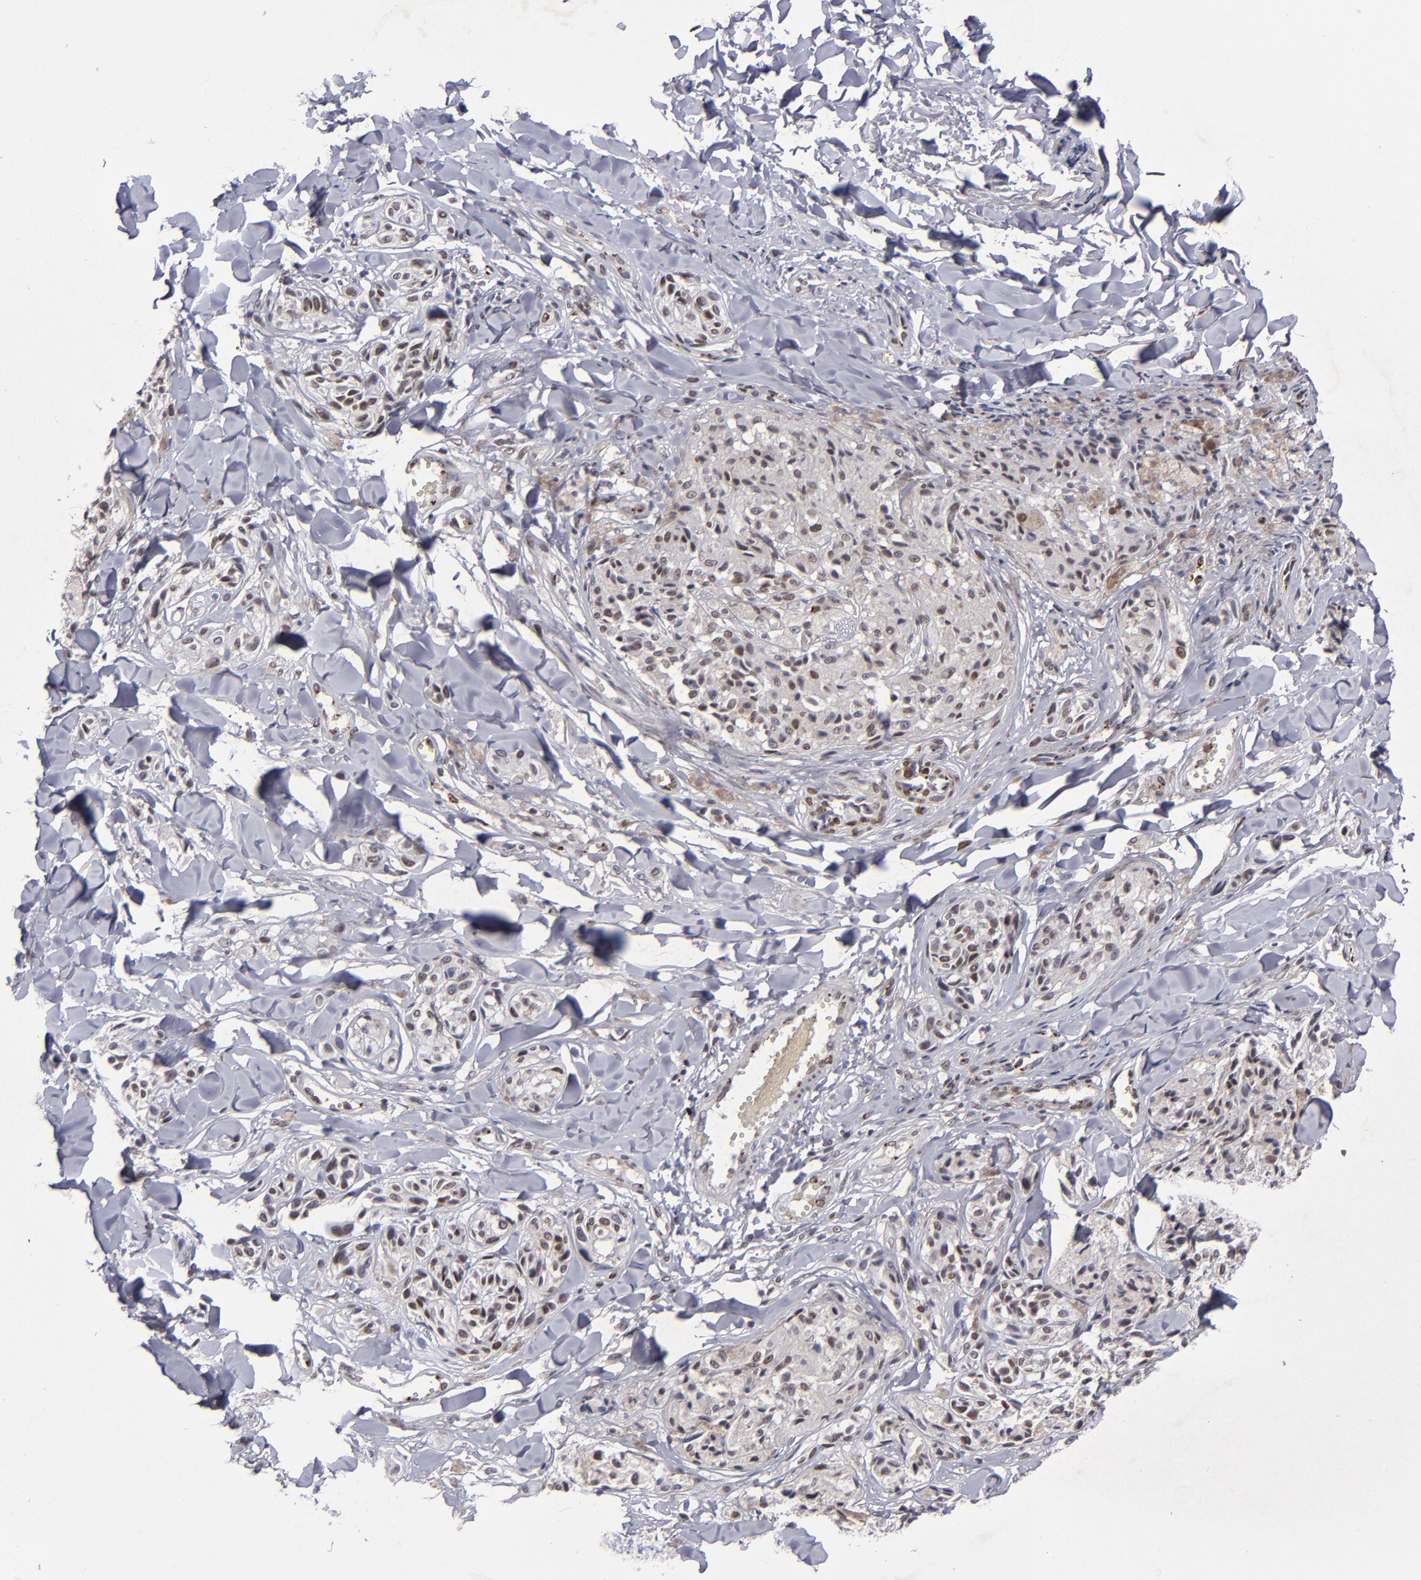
{"staining": {"intensity": "moderate", "quantity": "25%-75%", "location": "nuclear"}, "tissue": "melanoma", "cell_type": "Tumor cells", "image_type": "cancer", "snomed": [{"axis": "morphology", "description": "Malignant melanoma, Metastatic site"}, {"axis": "topography", "description": "Skin"}], "caption": "Malignant melanoma (metastatic site) stained with a protein marker reveals moderate staining in tumor cells.", "gene": "MGMT", "patient": {"sex": "female", "age": 66}}